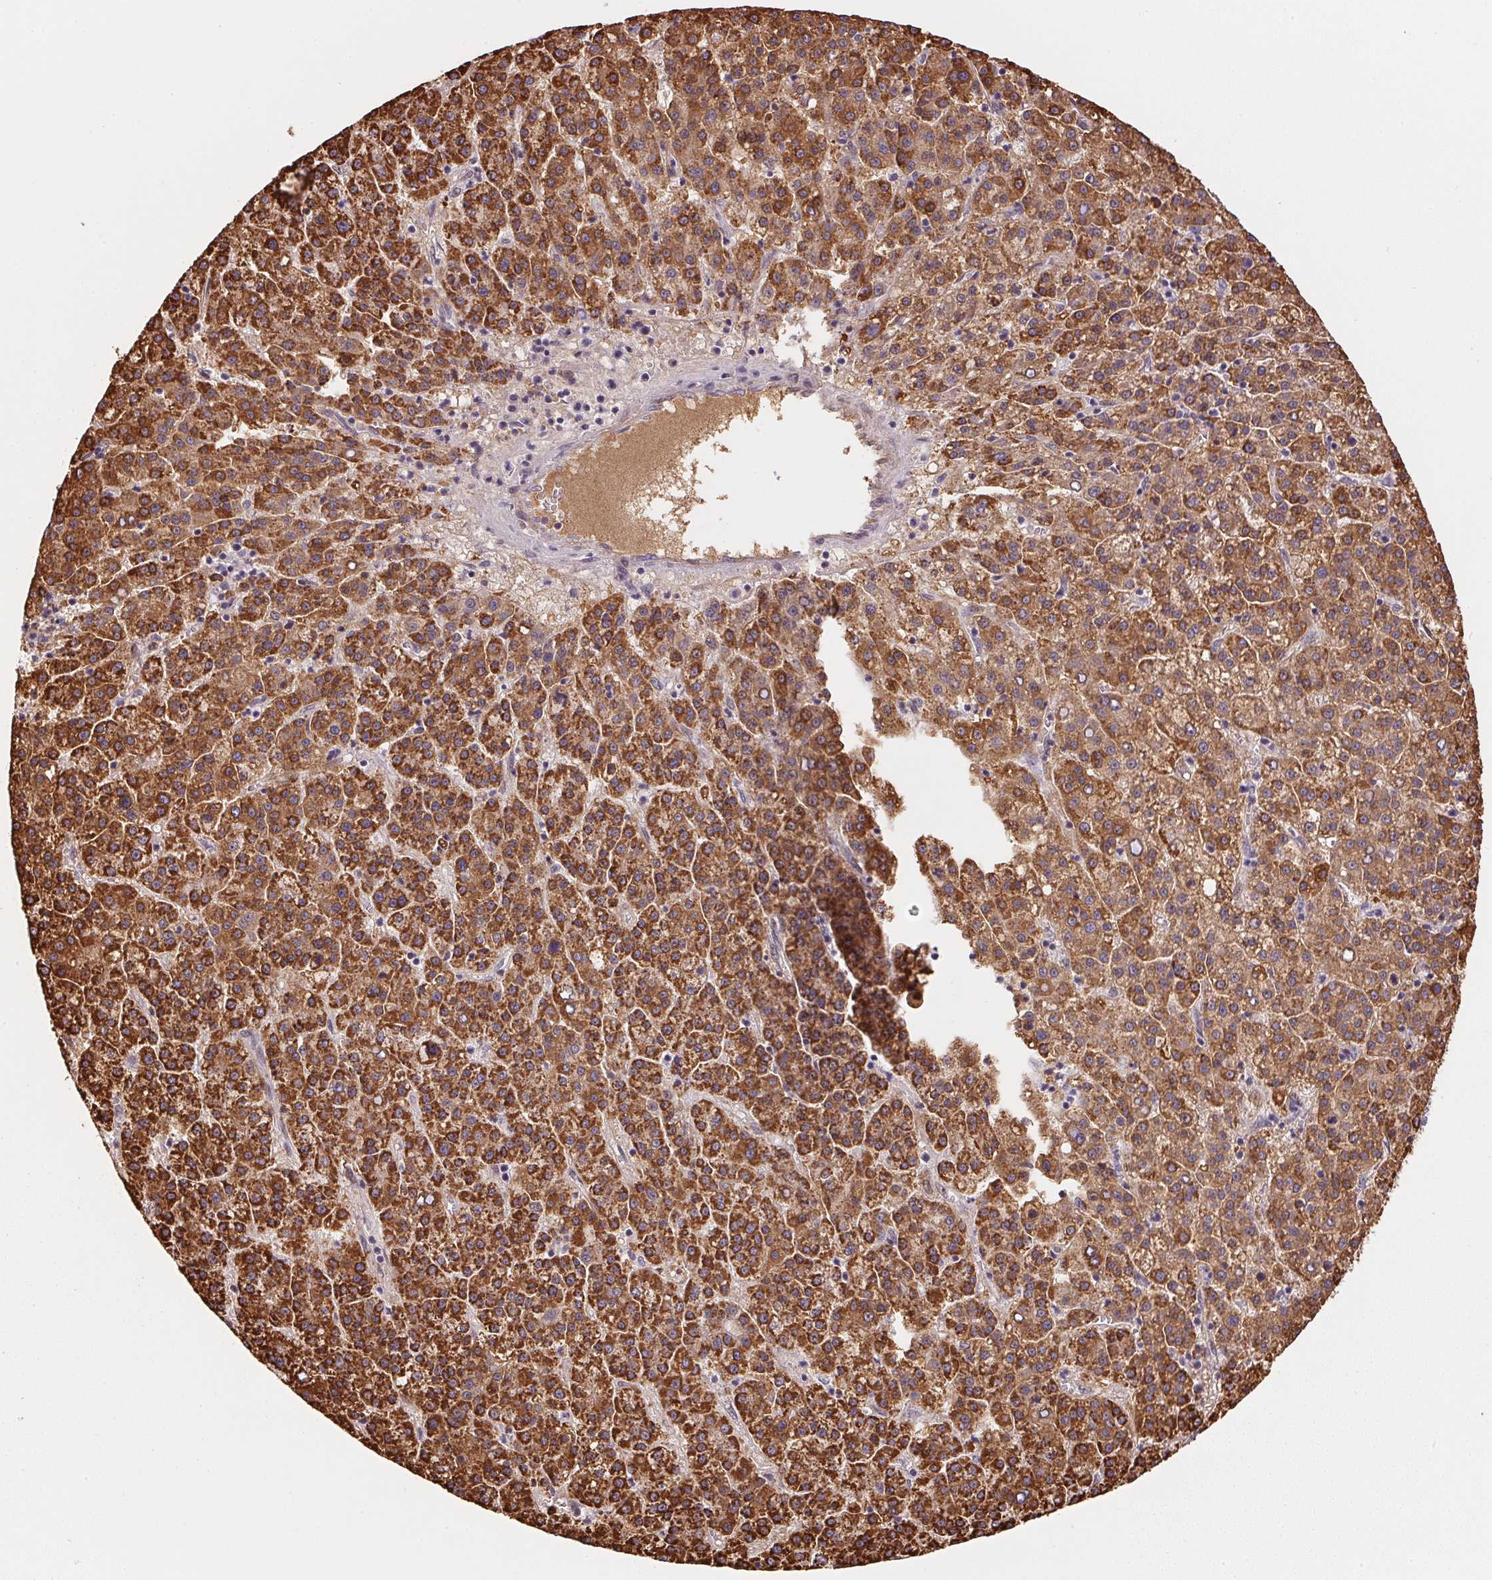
{"staining": {"intensity": "strong", "quantity": ">75%", "location": "cytoplasmic/membranous"}, "tissue": "liver cancer", "cell_type": "Tumor cells", "image_type": "cancer", "snomed": [{"axis": "morphology", "description": "Carcinoma, Hepatocellular, NOS"}, {"axis": "topography", "description": "Liver"}], "caption": "Liver cancer (hepatocellular carcinoma) stained for a protein displays strong cytoplasmic/membranous positivity in tumor cells.", "gene": "SC5D", "patient": {"sex": "female", "age": 58}}